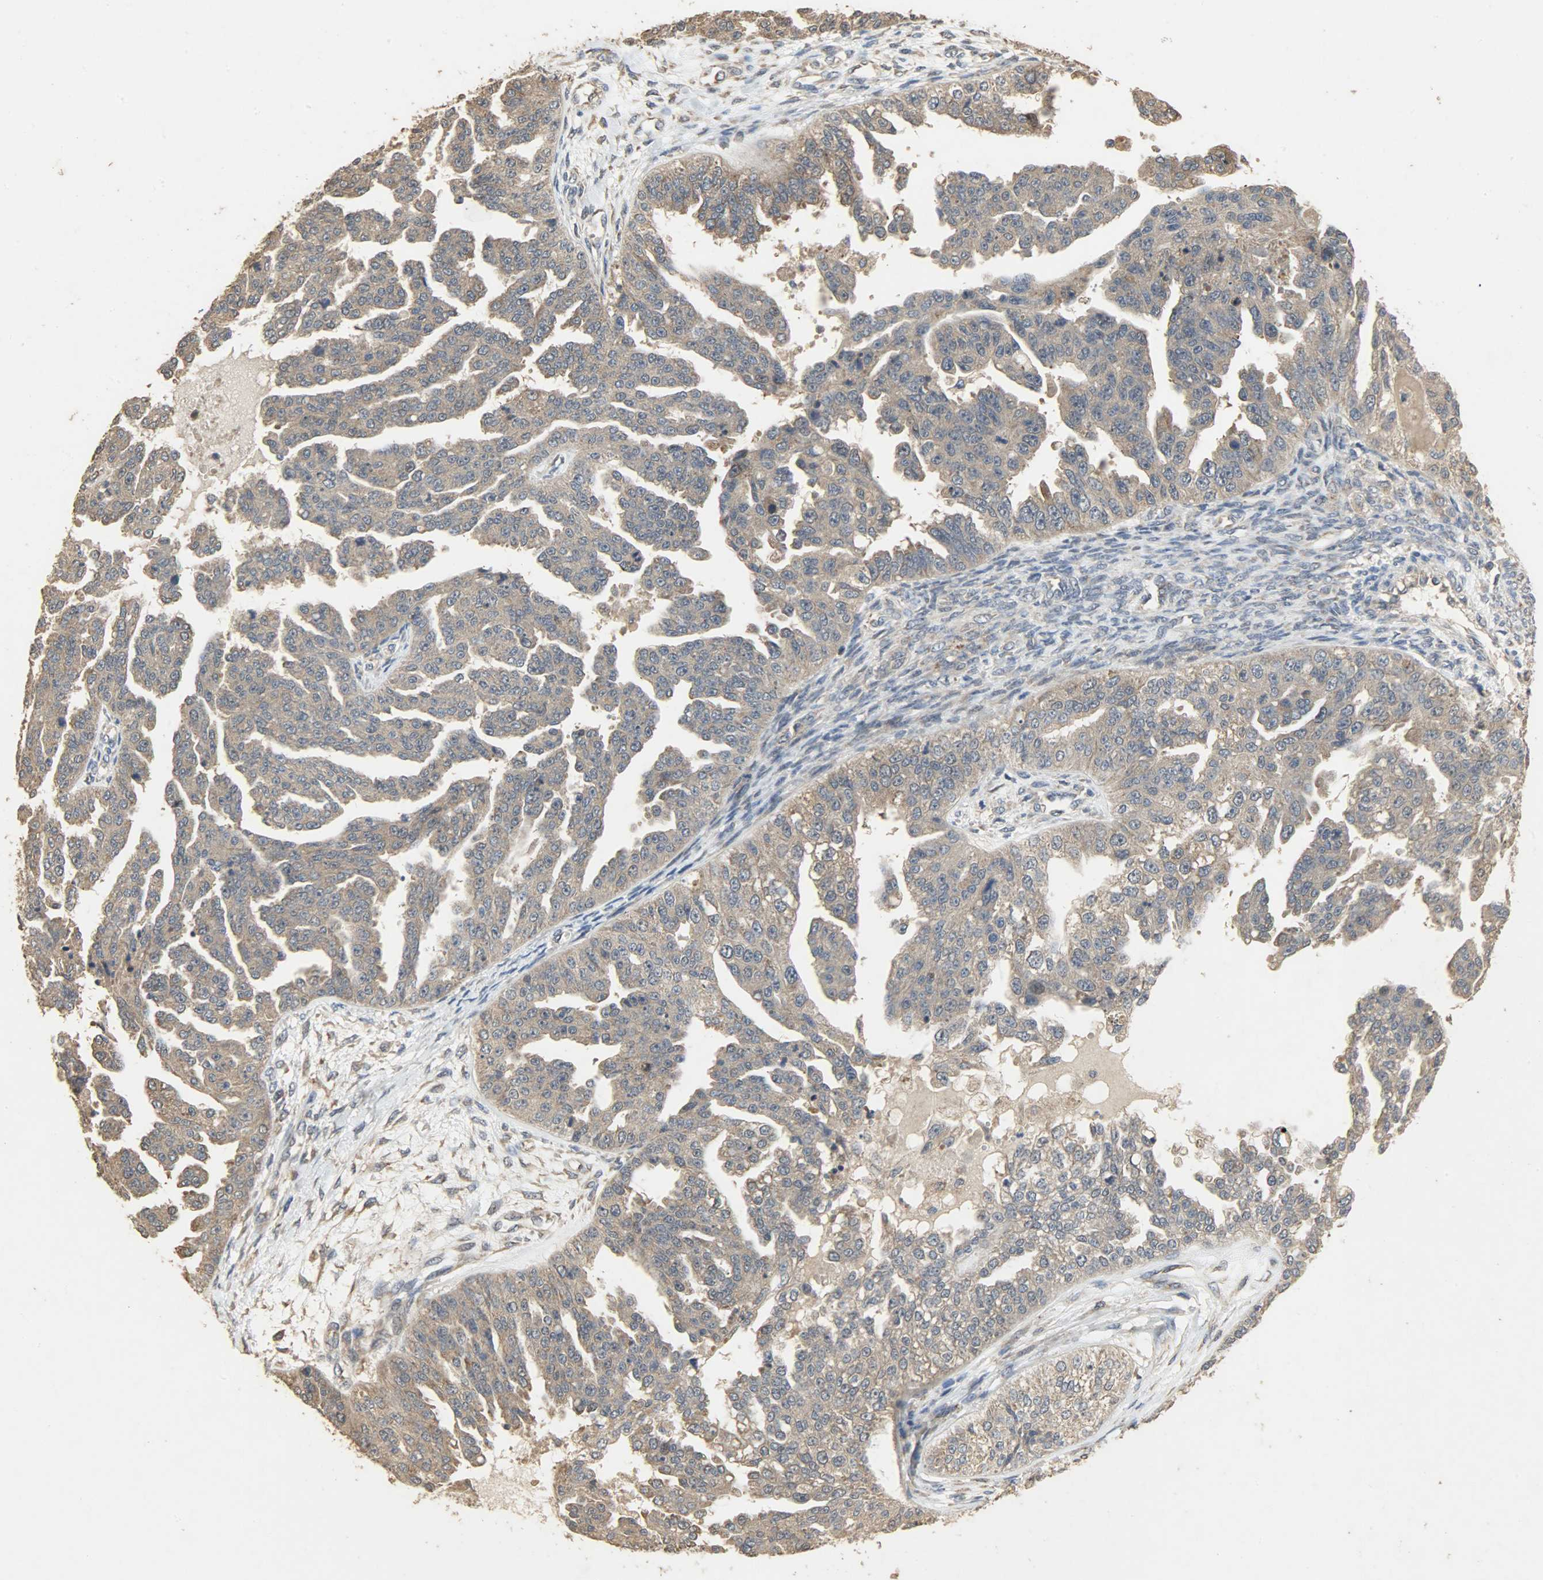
{"staining": {"intensity": "weak", "quantity": ">75%", "location": "cytoplasmic/membranous"}, "tissue": "ovarian cancer", "cell_type": "Tumor cells", "image_type": "cancer", "snomed": [{"axis": "morphology", "description": "Cystadenocarcinoma, serous, NOS"}, {"axis": "topography", "description": "Ovary"}], "caption": "Human ovarian serous cystadenocarcinoma stained for a protein (brown) demonstrates weak cytoplasmic/membranous positive expression in about >75% of tumor cells.", "gene": "CDKN2C", "patient": {"sex": "female", "age": 58}}